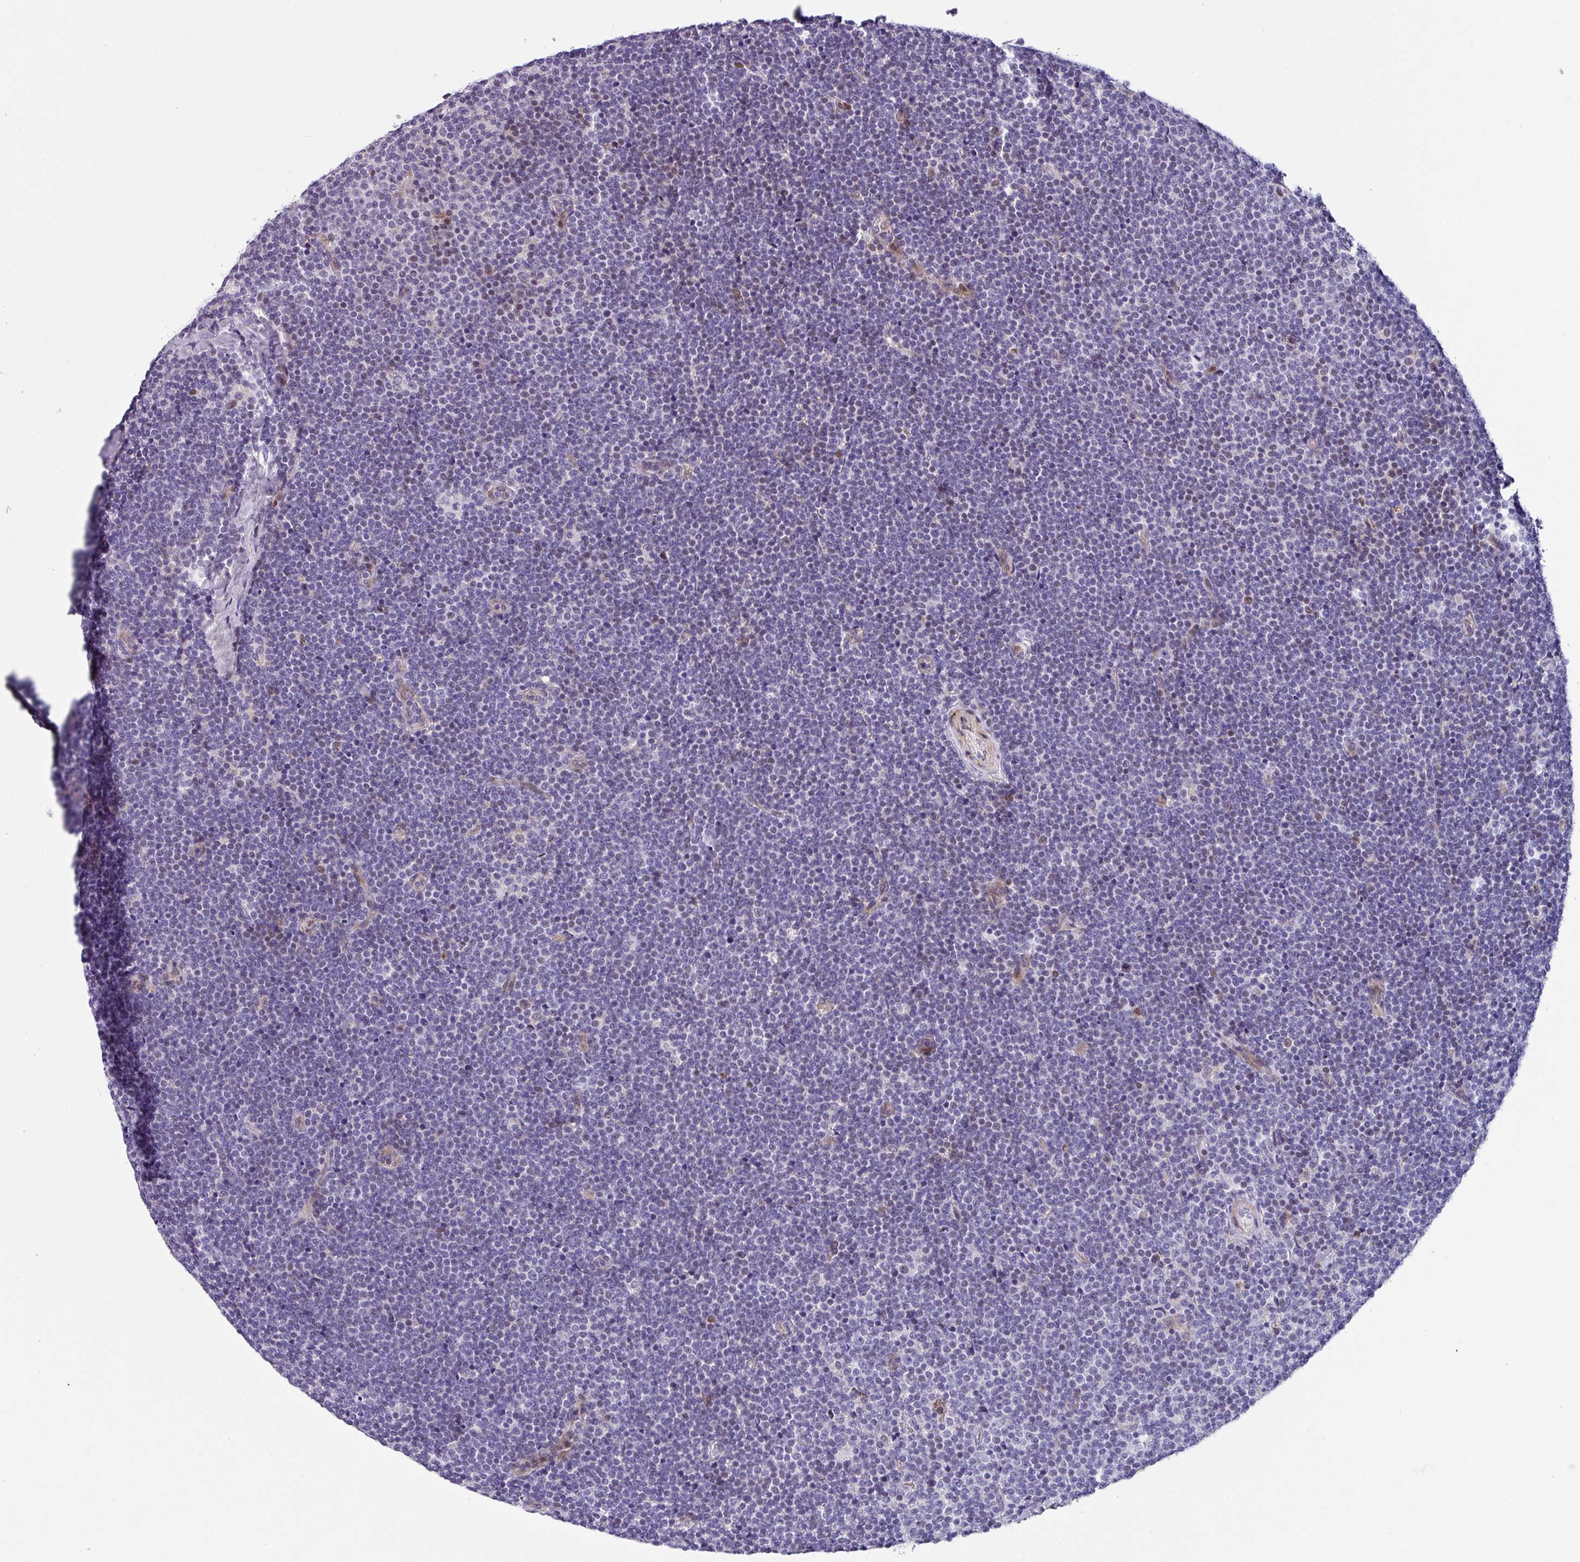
{"staining": {"intensity": "negative", "quantity": "none", "location": "none"}, "tissue": "lymphoma", "cell_type": "Tumor cells", "image_type": "cancer", "snomed": [{"axis": "morphology", "description": "Malignant lymphoma, non-Hodgkin's type, Low grade"}, {"axis": "topography", "description": "Lymph node"}], "caption": "This is an immunohistochemistry micrograph of human lymphoma. There is no positivity in tumor cells.", "gene": "KLHL3", "patient": {"sex": "male", "age": 48}}